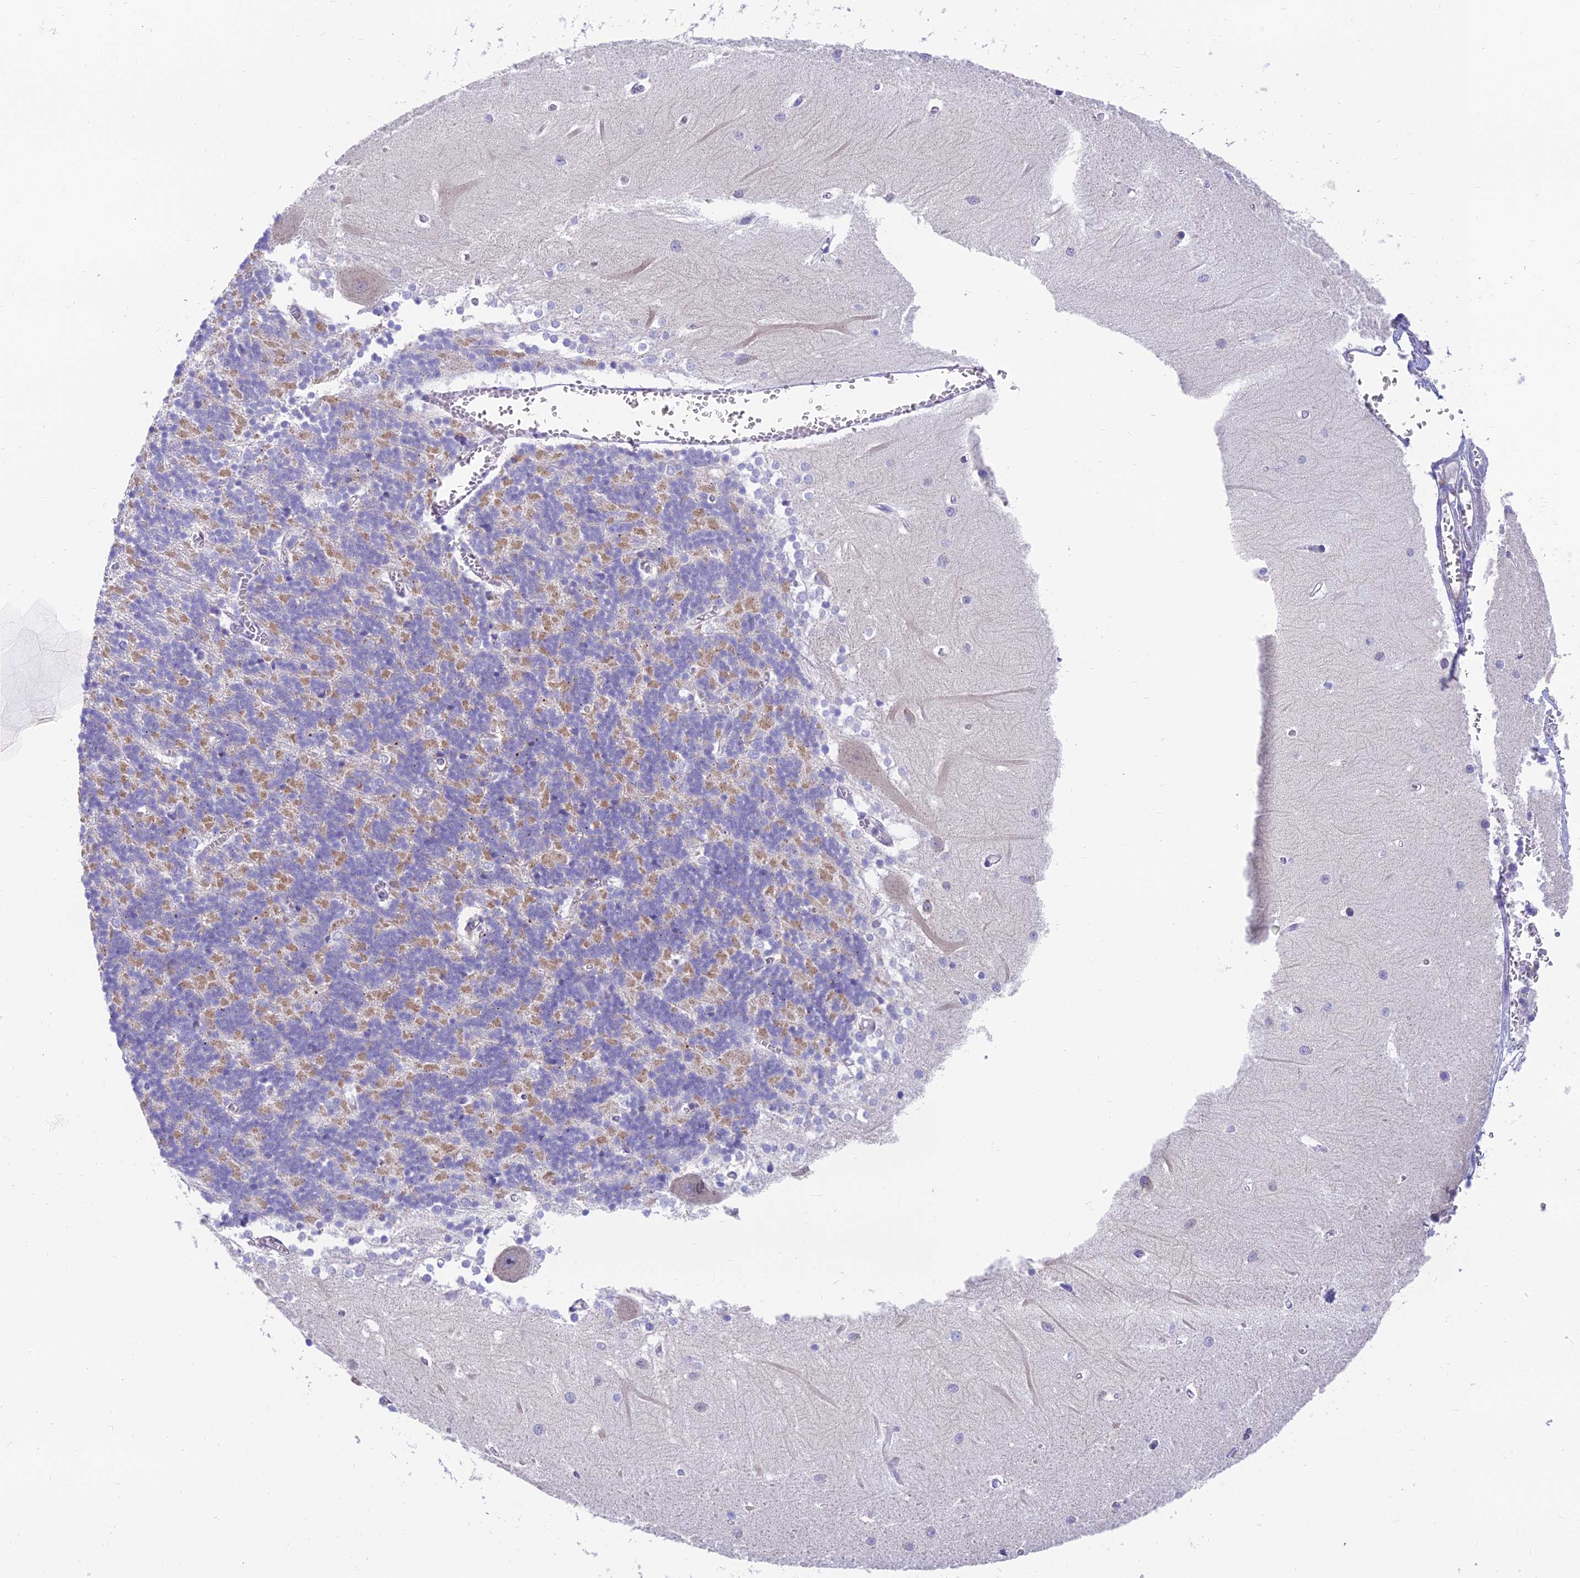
{"staining": {"intensity": "moderate", "quantity": "25%-75%", "location": "cytoplasmic/membranous"}, "tissue": "cerebellum", "cell_type": "Cells in granular layer", "image_type": "normal", "snomed": [{"axis": "morphology", "description": "Normal tissue, NOS"}, {"axis": "topography", "description": "Cerebellum"}], "caption": "IHC histopathology image of benign cerebellum stained for a protein (brown), which displays medium levels of moderate cytoplasmic/membranous positivity in approximately 25%-75% of cells in granular layer.", "gene": "MVB12A", "patient": {"sex": "male", "age": 37}}